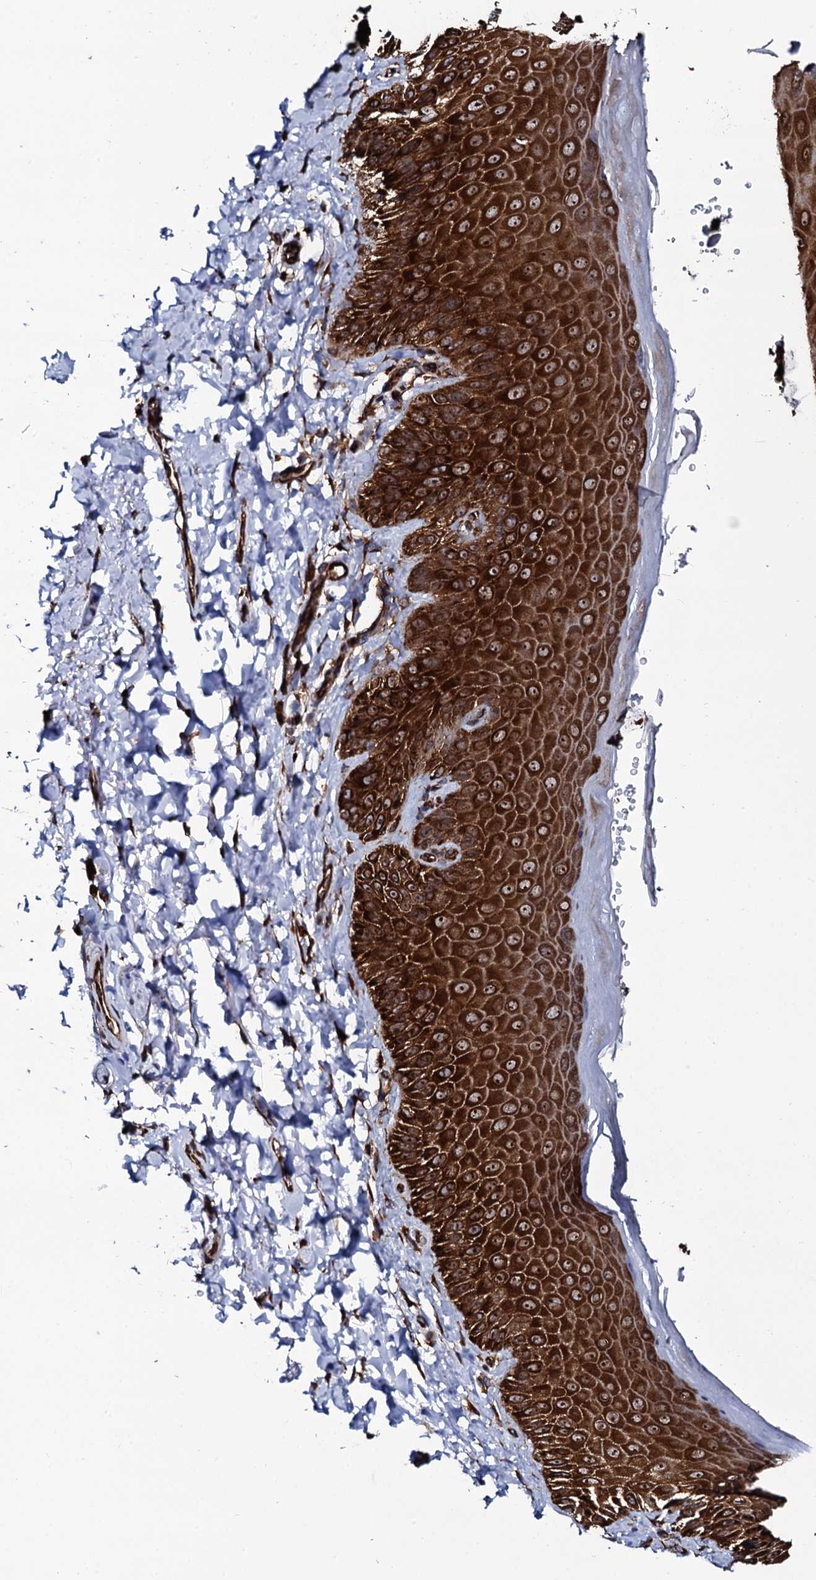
{"staining": {"intensity": "strong", "quantity": ">75%", "location": "cytoplasmic/membranous,nuclear"}, "tissue": "skin", "cell_type": "Epidermal cells", "image_type": "normal", "snomed": [{"axis": "morphology", "description": "Normal tissue, NOS"}, {"axis": "topography", "description": "Anal"}], "caption": "An immunohistochemistry (IHC) micrograph of benign tissue is shown. Protein staining in brown highlights strong cytoplasmic/membranous,nuclear positivity in skin within epidermal cells.", "gene": "SPTY2D1", "patient": {"sex": "male", "age": 44}}